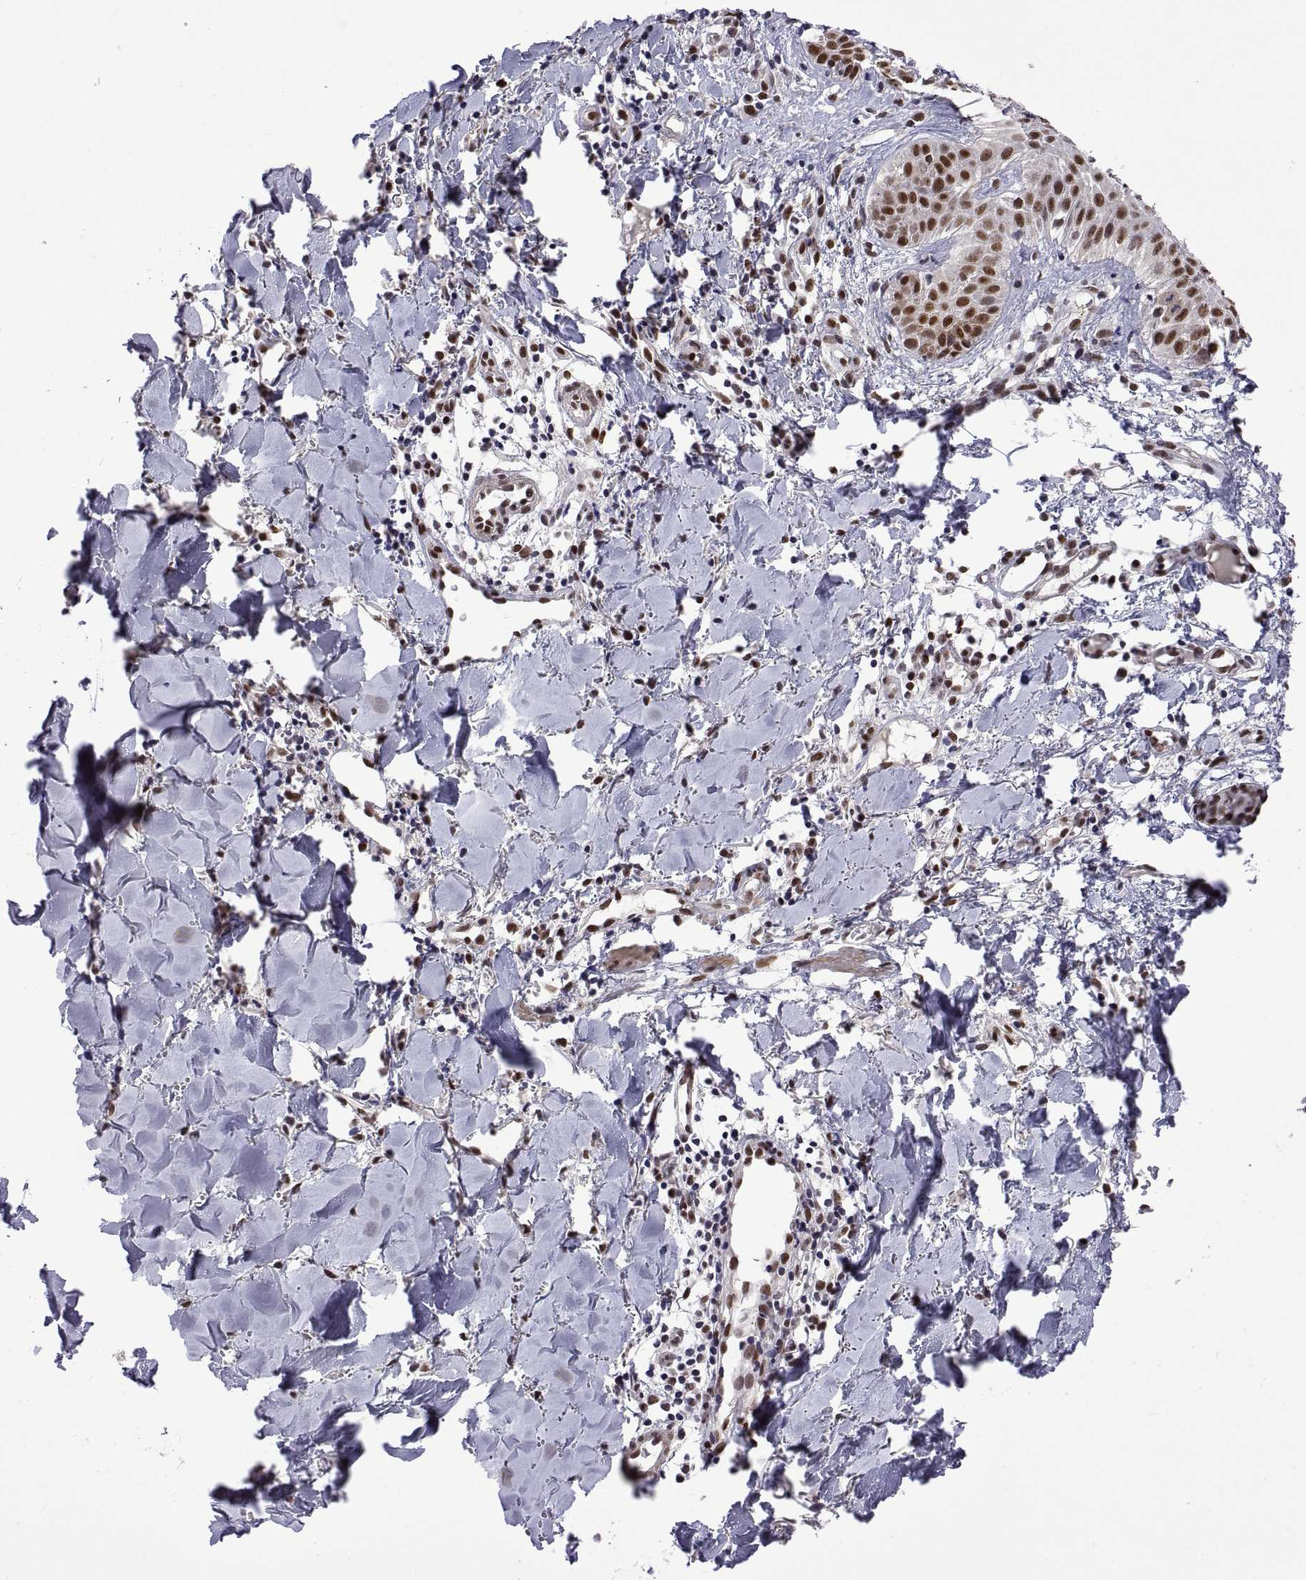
{"staining": {"intensity": "strong", "quantity": ">75%", "location": "nuclear"}, "tissue": "melanoma", "cell_type": "Tumor cells", "image_type": "cancer", "snomed": [{"axis": "morphology", "description": "Malignant melanoma, NOS"}, {"axis": "topography", "description": "Skin"}], "caption": "Protein staining shows strong nuclear staining in about >75% of tumor cells in malignant melanoma. The protein of interest is shown in brown color, while the nuclei are stained blue.", "gene": "NR4A1", "patient": {"sex": "male", "age": 51}}